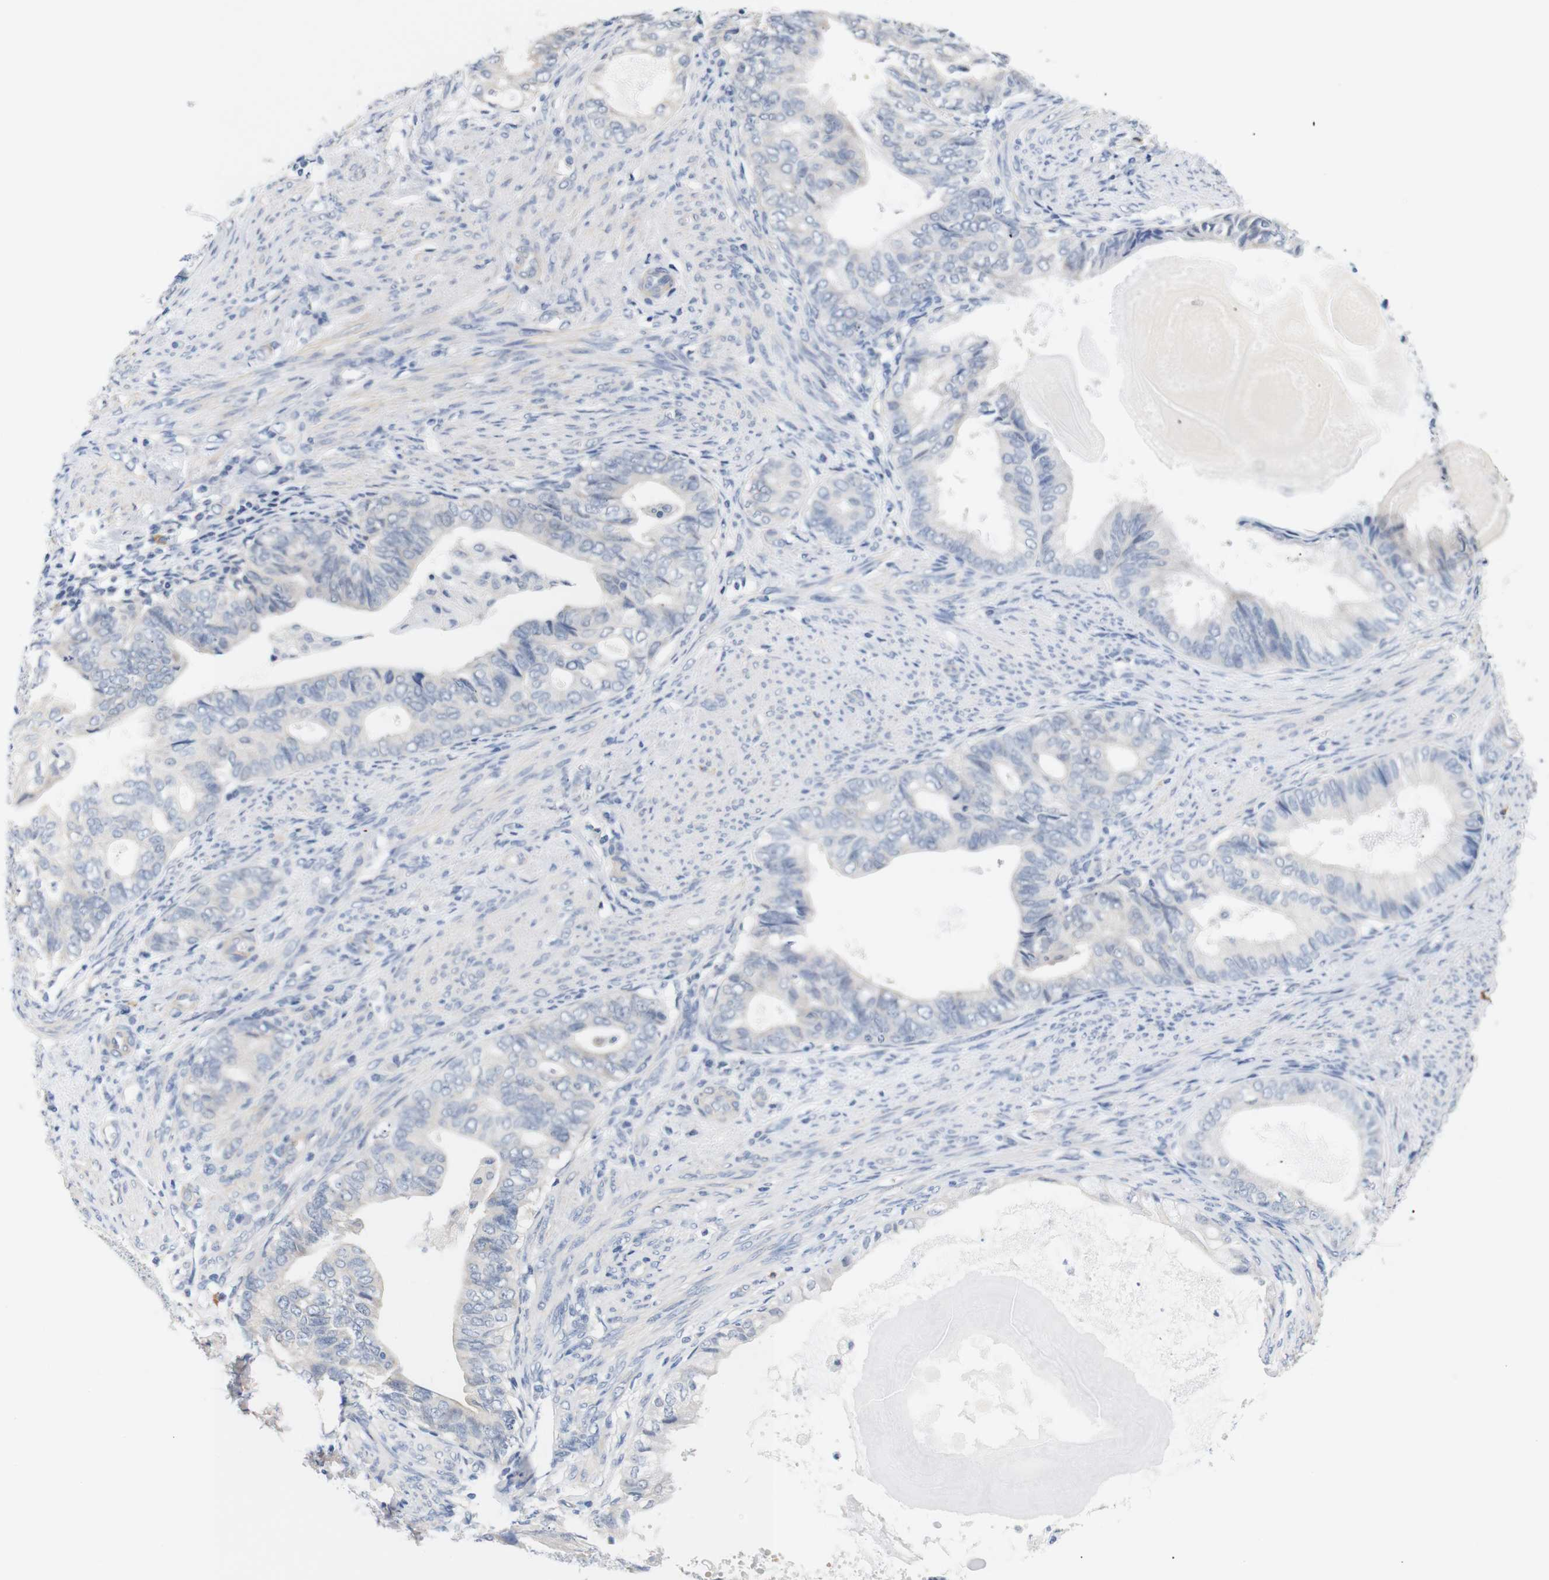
{"staining": {"intensity": "negative", "quantity": "none", "location": "none"}, "tissue": "endometrial cancer", "cell_type": "Tumor cells", "image_type": "cancer", "snomed": [{"axis": "morphology", "description": "Adenocarcinoma, NOS"}, {"axis": "topography", "description": "Endometrium"}], "caption": "Immunohistochemical staining of endometrial adenocarcinoma exhibits no significant positivity in tumor cells.", "gene": "STMN3", "patient": {"sex": "female", "age": 86}}